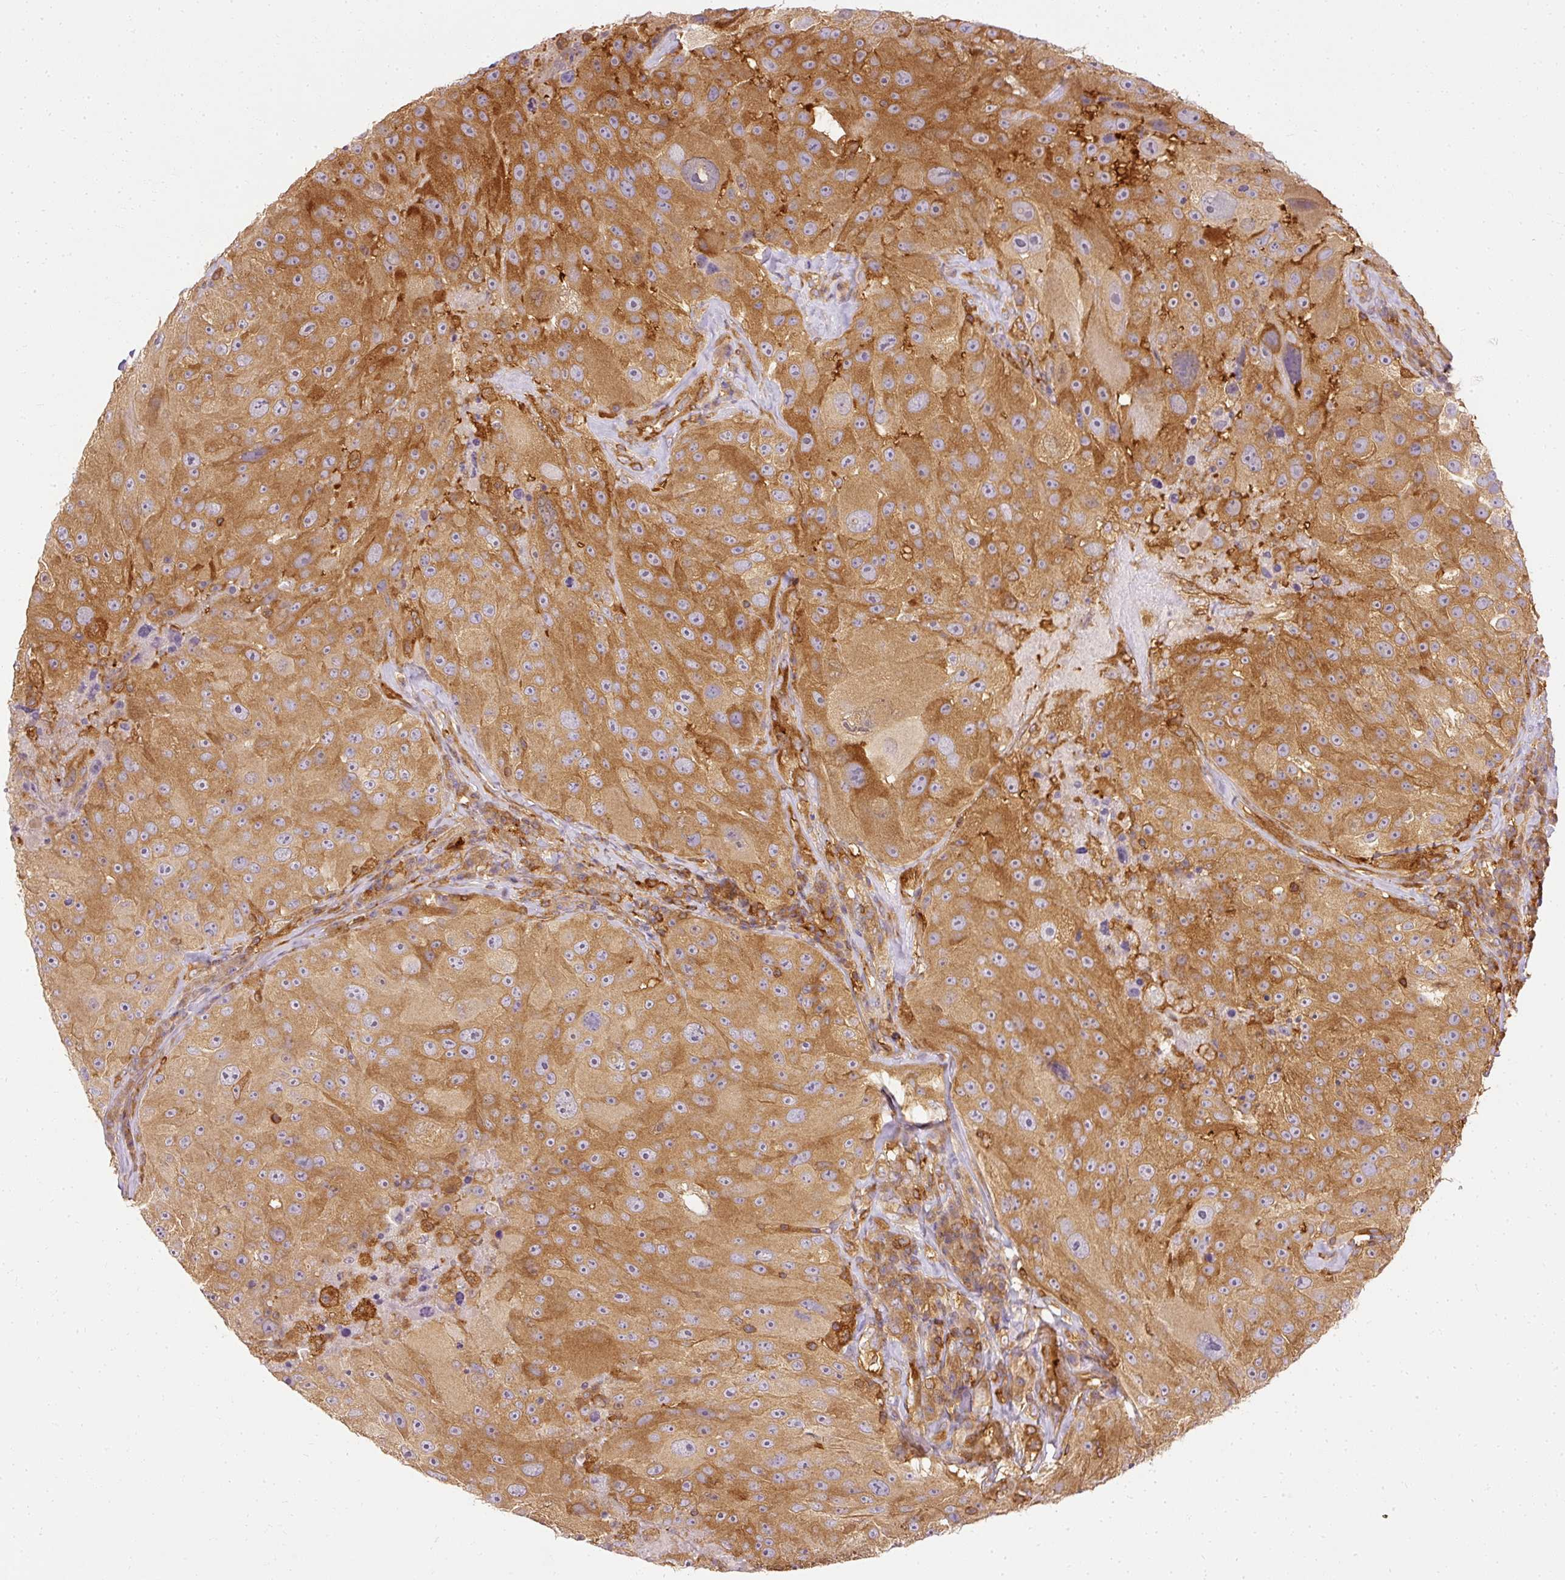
{"staining": {"intensity": "strong", "quantity": ">75%", "location": "cytoplasmic/membranous"}, "tissue": "melanoma", "cell_type": "Tumor cells", "image_type": "cancer", "snomed": [{"axis": "morphology", "description": "Malignant melanoma, Metastatic site"}, {"axis": "topography", "description": "Lymph node"}], "caption": "Protein expression analysis of human melanoma reveals strong cytoplasmic/membranous expression in approximately >75% of tumor cells.", "gene": "ARMH3", "patient": {"sex": "male", "age": 62}}